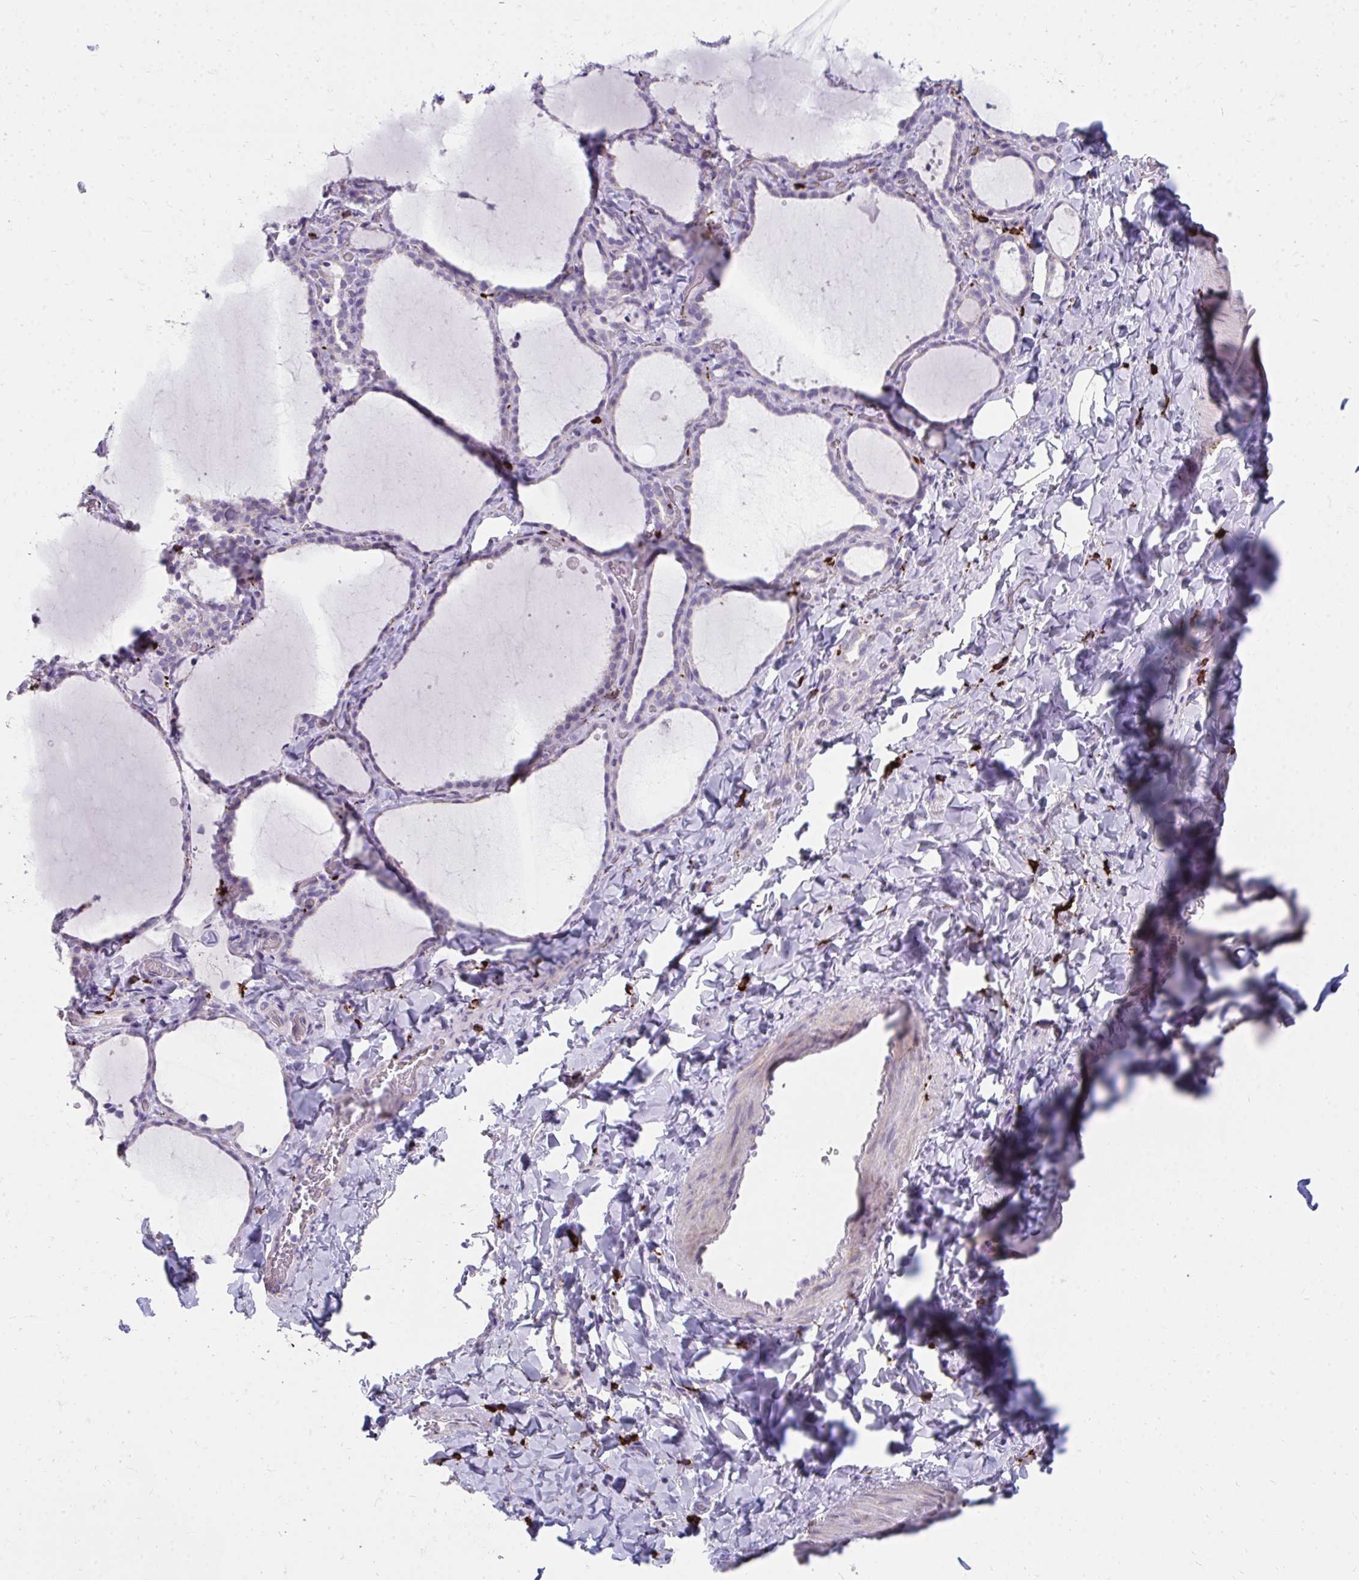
{"staining": {"intensity": "negative", "quantity": "none", "location": "none"}, "tissue": "thyroid gland", "cell_type": "Glandular cells", "image_type": "normal", "snomed": [{"axis": "morphology", "description": "Normal tissue, NOS"}, {"axis": "topography", "description": "Thyroid gland"}], "caption": "DAB (3,3'-diaminobenzidine) immunohistochemical staining of normal thyroid gland demonstrates no significant staining in glandular cells. (DAB (3,3'-diaminobenzidine) IHC visualized using brightfield microscopy, high magnification).", "gene": "CD163", "patient": {"sex": "female", "age": 22}}